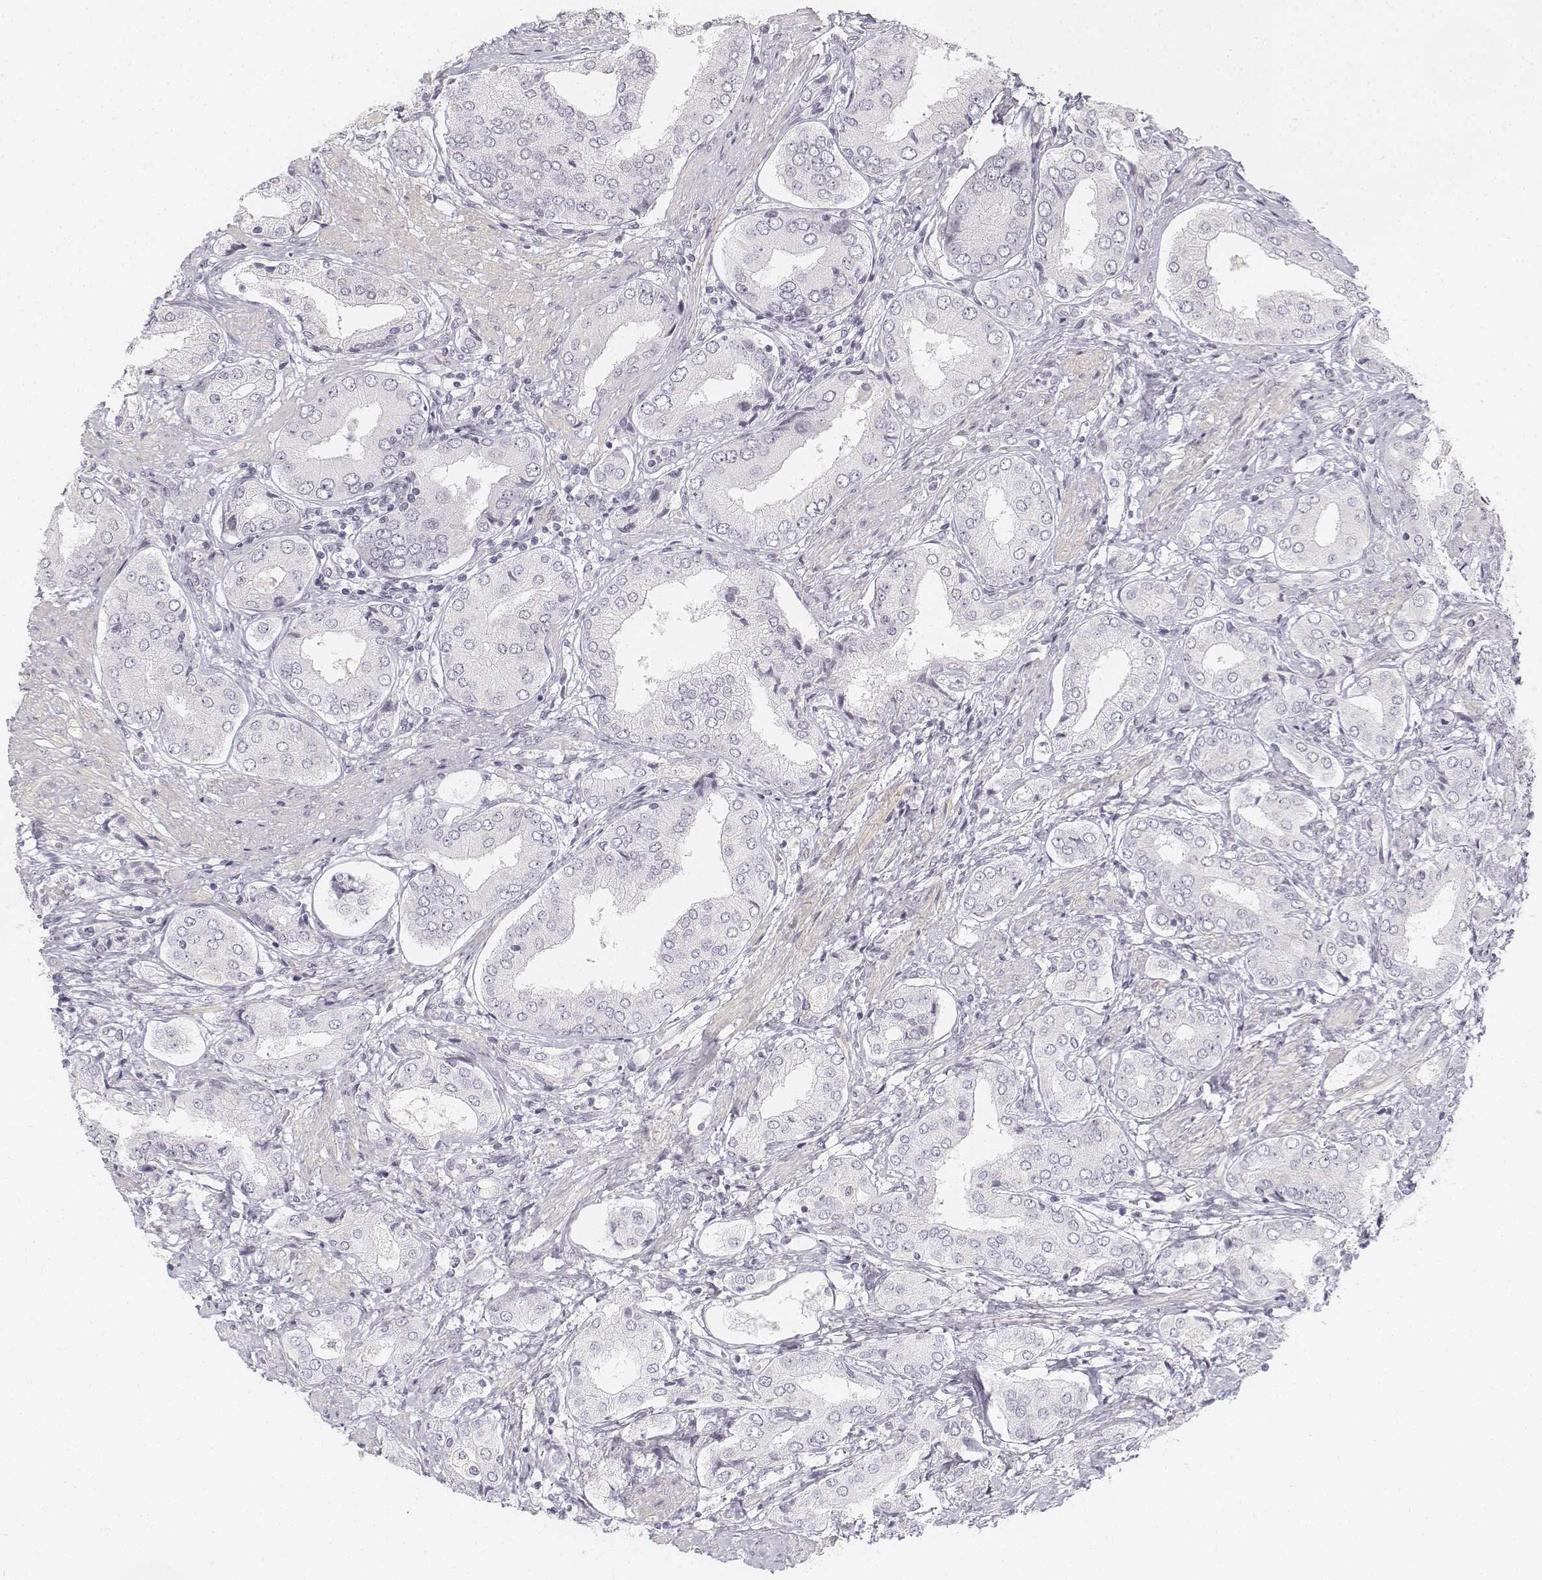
{"staining": {"intensity": "negative", "quantity": "none", "location": "none"}, "tissue": "prostate cancer", "cell_type": "Tumor cells", "image_type": "cancer", "snomed": [{"axis": "morphology", "description": "Adenocarcinoma, NOS"}, {"axis": "topography", "description": "Prostate"}], "caption": "DAB (3,3'-diaminobenzidine) immunohistochemical staining of human adenocarcinoma (prostate) exhibits no significant expression in tumor cells.", "gene": "KRT25", "patient": {"sex": "male", "age": 63}}